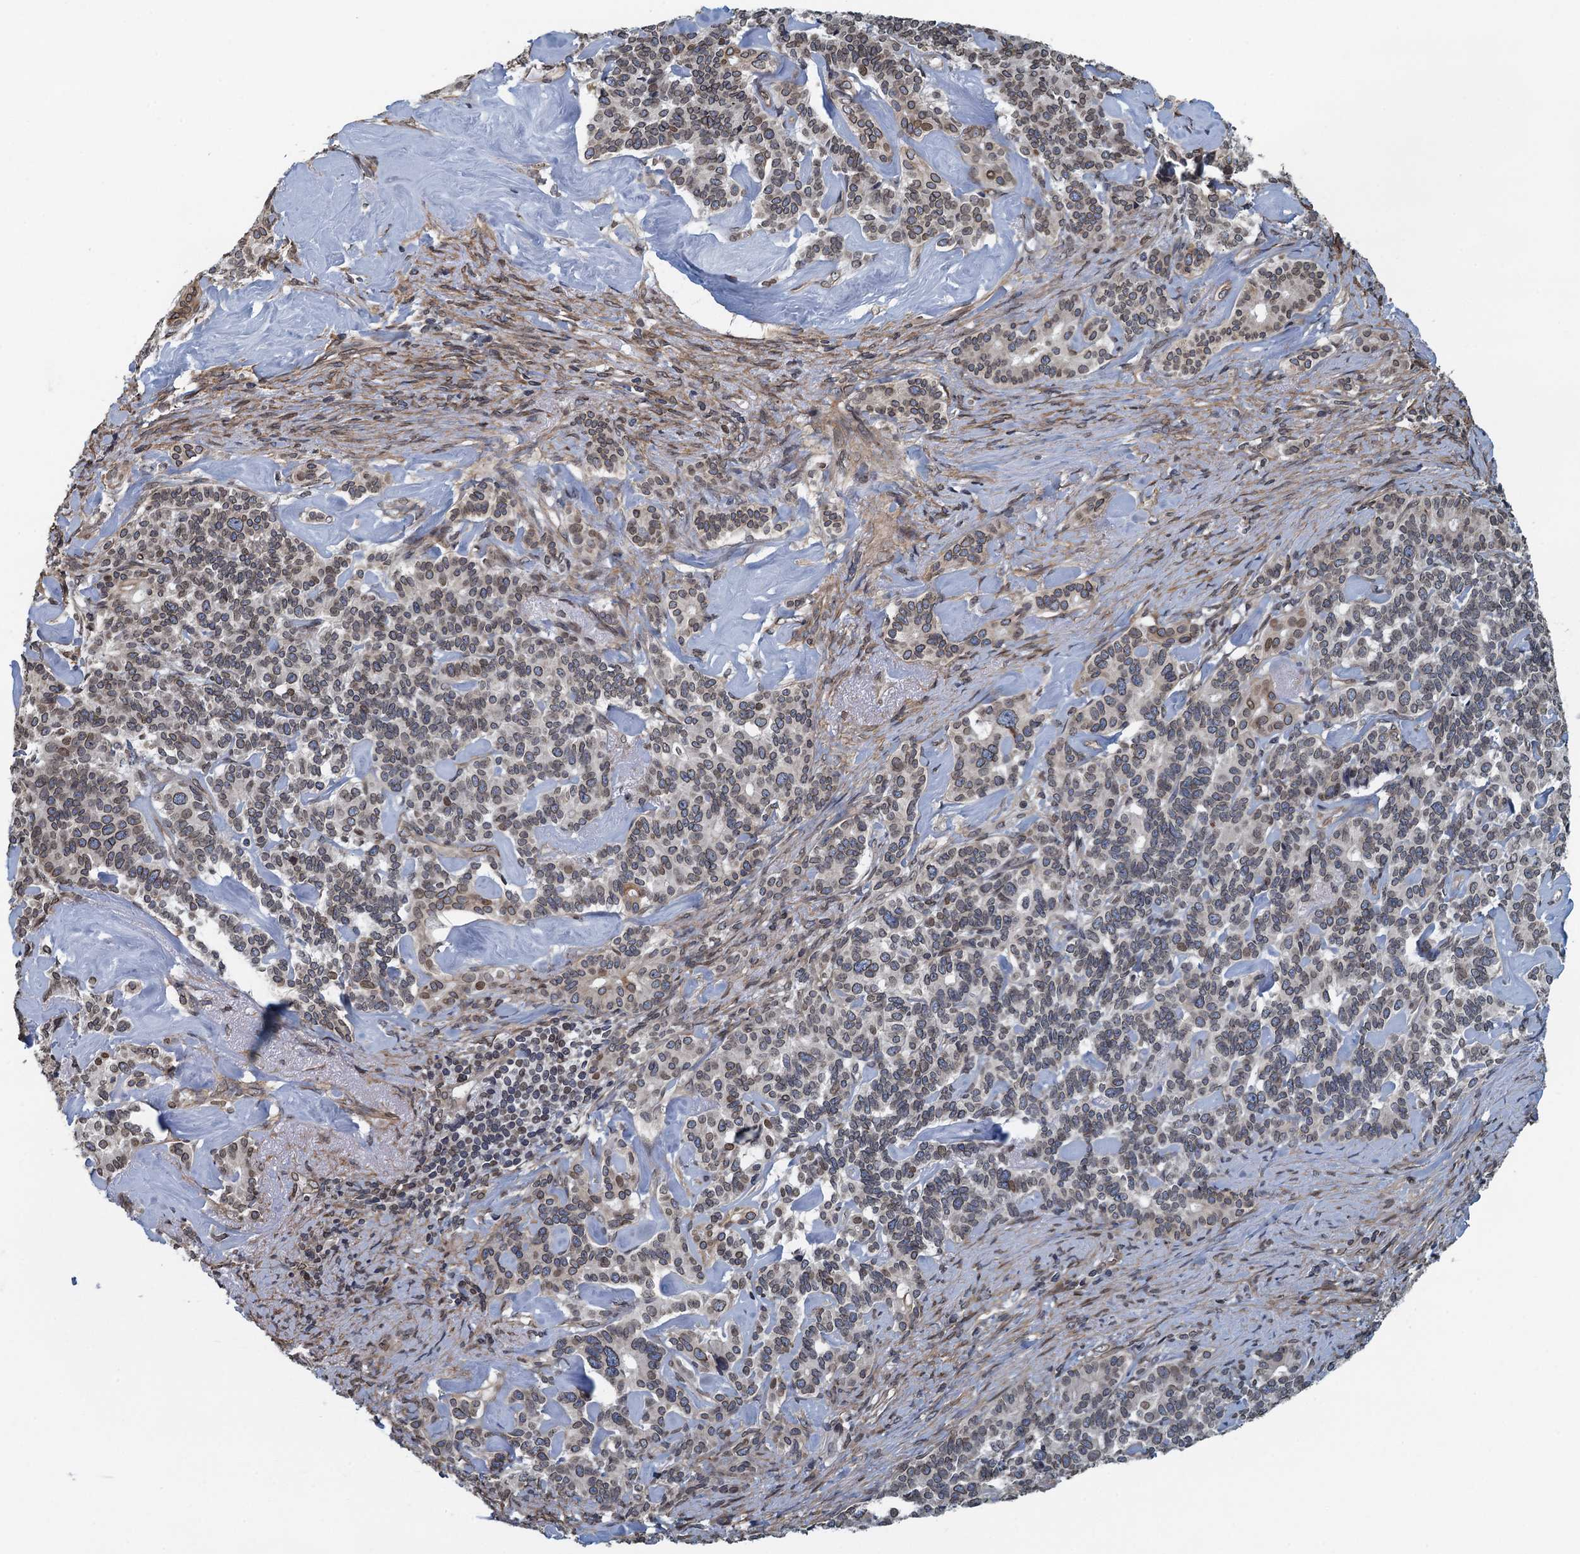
{"staining": {"intensity": "weak", "quantity": ">75%", "location": "cytoplasmic/membranous,nuclear"}, "tissue": "pancreatic cancer", "cell_type": "Tumor cells", "image_type": "cancer", "snomed": [{"axis": "morphology", "description": "Adenocarcinoma, NOS"}, {"axis": "topography", "description": "Pancreas"}], "caption": "Pancreatic adenocarcinoma tissue displays weak cytoplasmic/membranous and nuclear staining in about >75% of tumor cells", "gene": "CCDC34", "patient": {"sex": "female", "age": 74}}